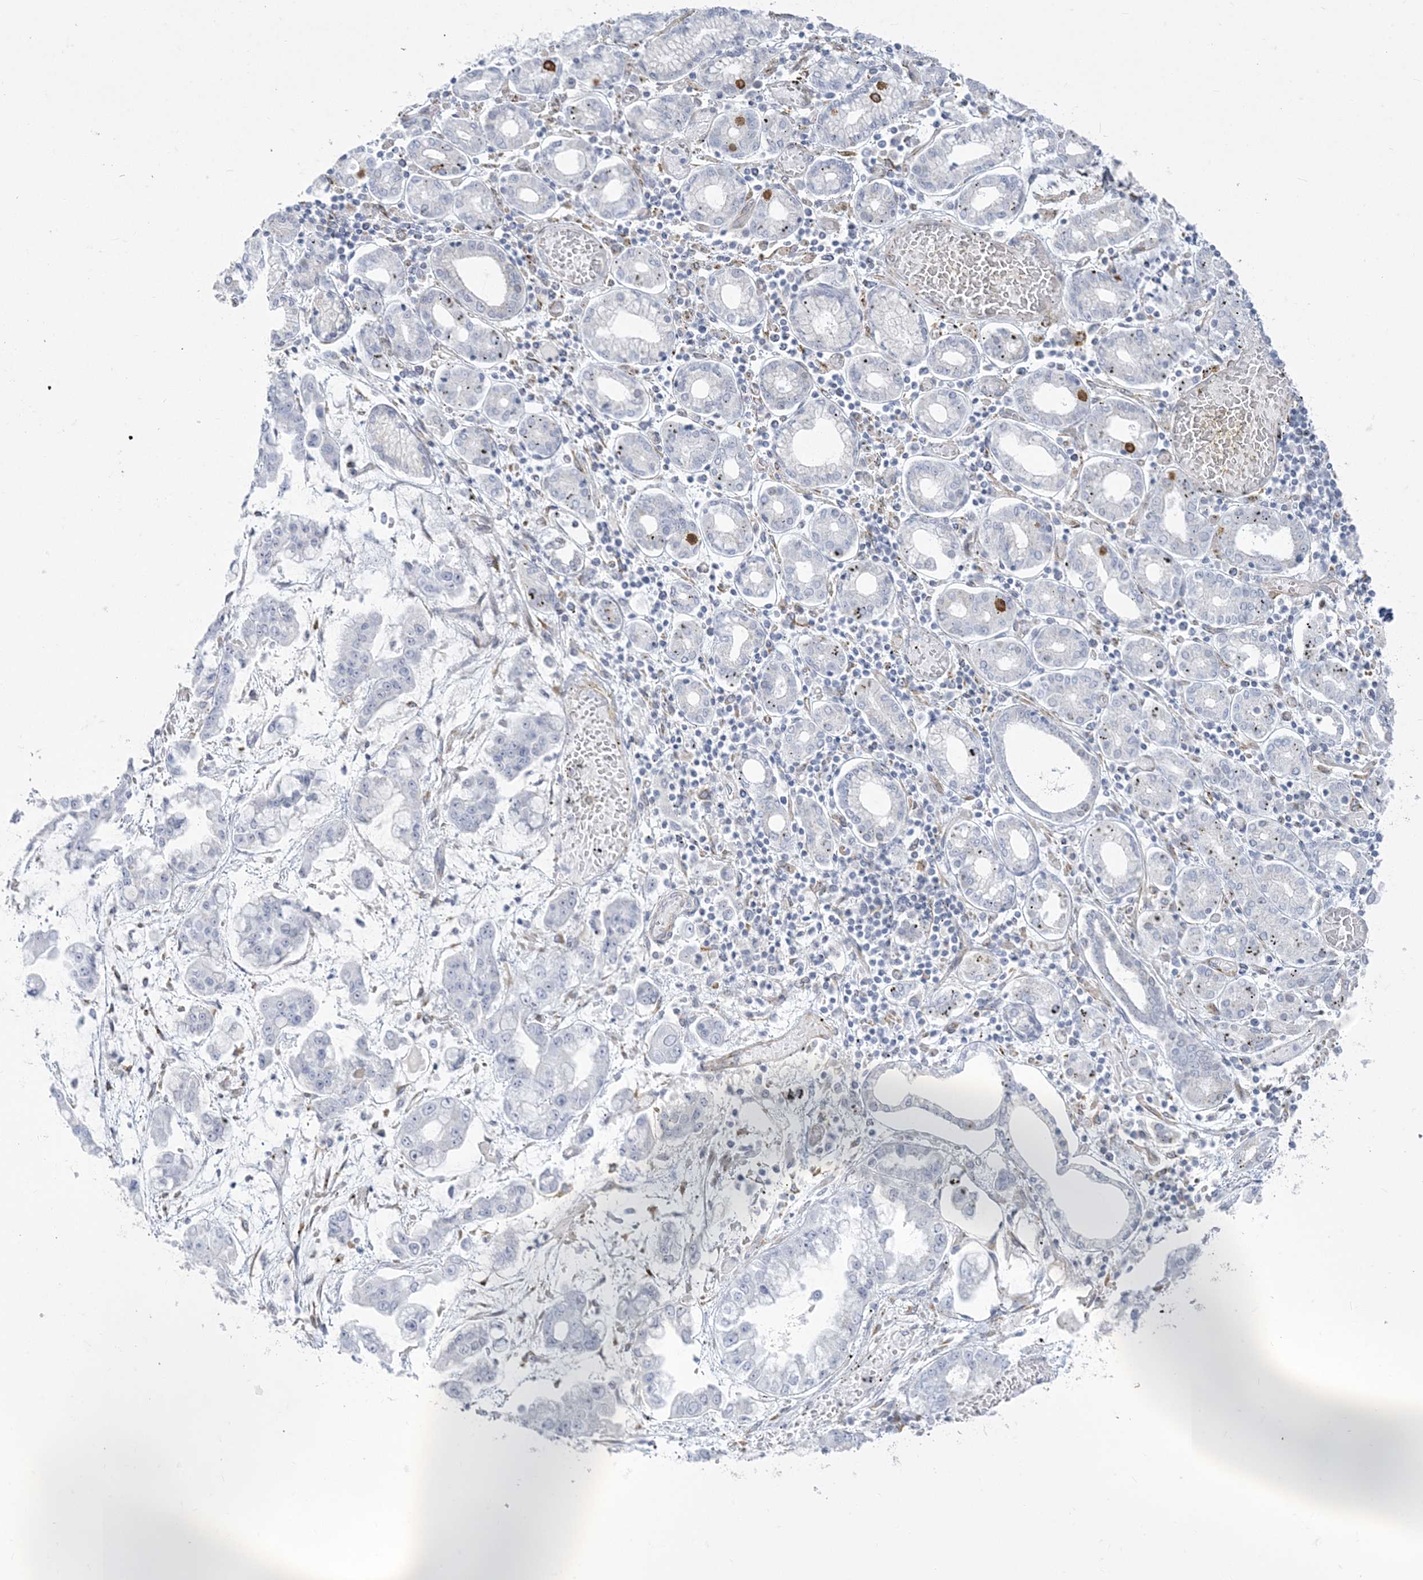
{"staining": {"intensity": "negative", "quantity": "none", "location": "none"}, "tissue": "stomach cancer", "cell_type": "Tumor cells", "image_type": "cancer", "snomed": [{"axis": "morphology", "description": "Normal tissue, NOS"}, {"axis": "morphology", "description": "Adenocarcinoma, NOS"}, {"axis": "topography", "description": "Stomach, upper"}, {"axis": "topography", "description": "Stomach"}], "caption": "A photomicrograph of adenocarcinoma (stomach) stained for a protein reveals no brown staining in tumor cells.", "gene": "ZC3H6", "patient": {"sex": "male", "age": 76}}